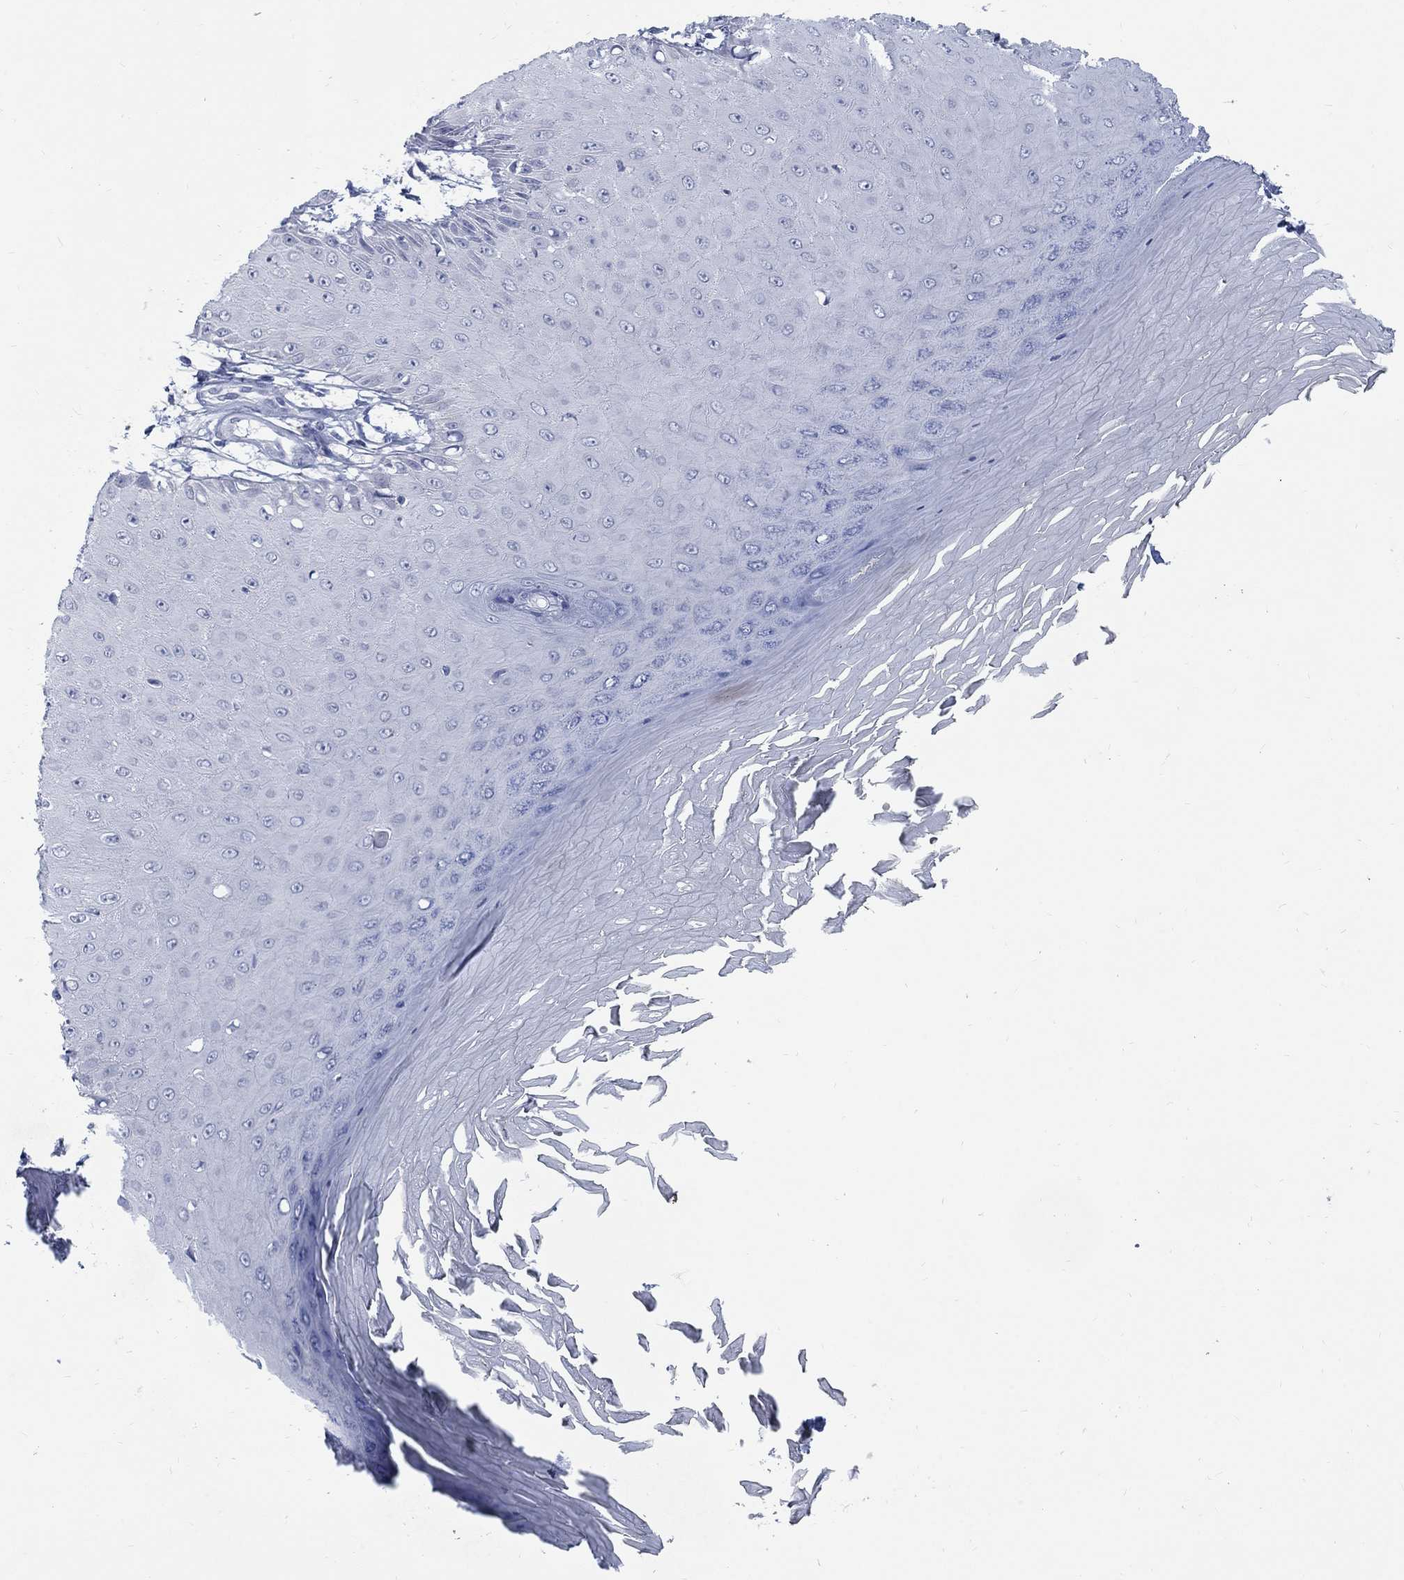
{"staining": {"intensity": "negative", "quantity": "none", "location": "none"}, "tissue": "skin cancer", "cell_type": "Tumor cells", "image_type": "cancer", "snomed": [{"axis": "morphology", "description": "Inflammation, NOS"}, {"axis": "morphology", "description": "Squamous cell carcinoma, NOS"}, {"axis": "topography", "description": "Skin"}], "caption": "High power microscopy micrograph of an immunohistochemistry image of skin cancer (squamous cell carcinoma), revealing no significant positivity in tumor cells.", "gene": "RFTN2", "patient": {"sex": "male", "age": 70}}